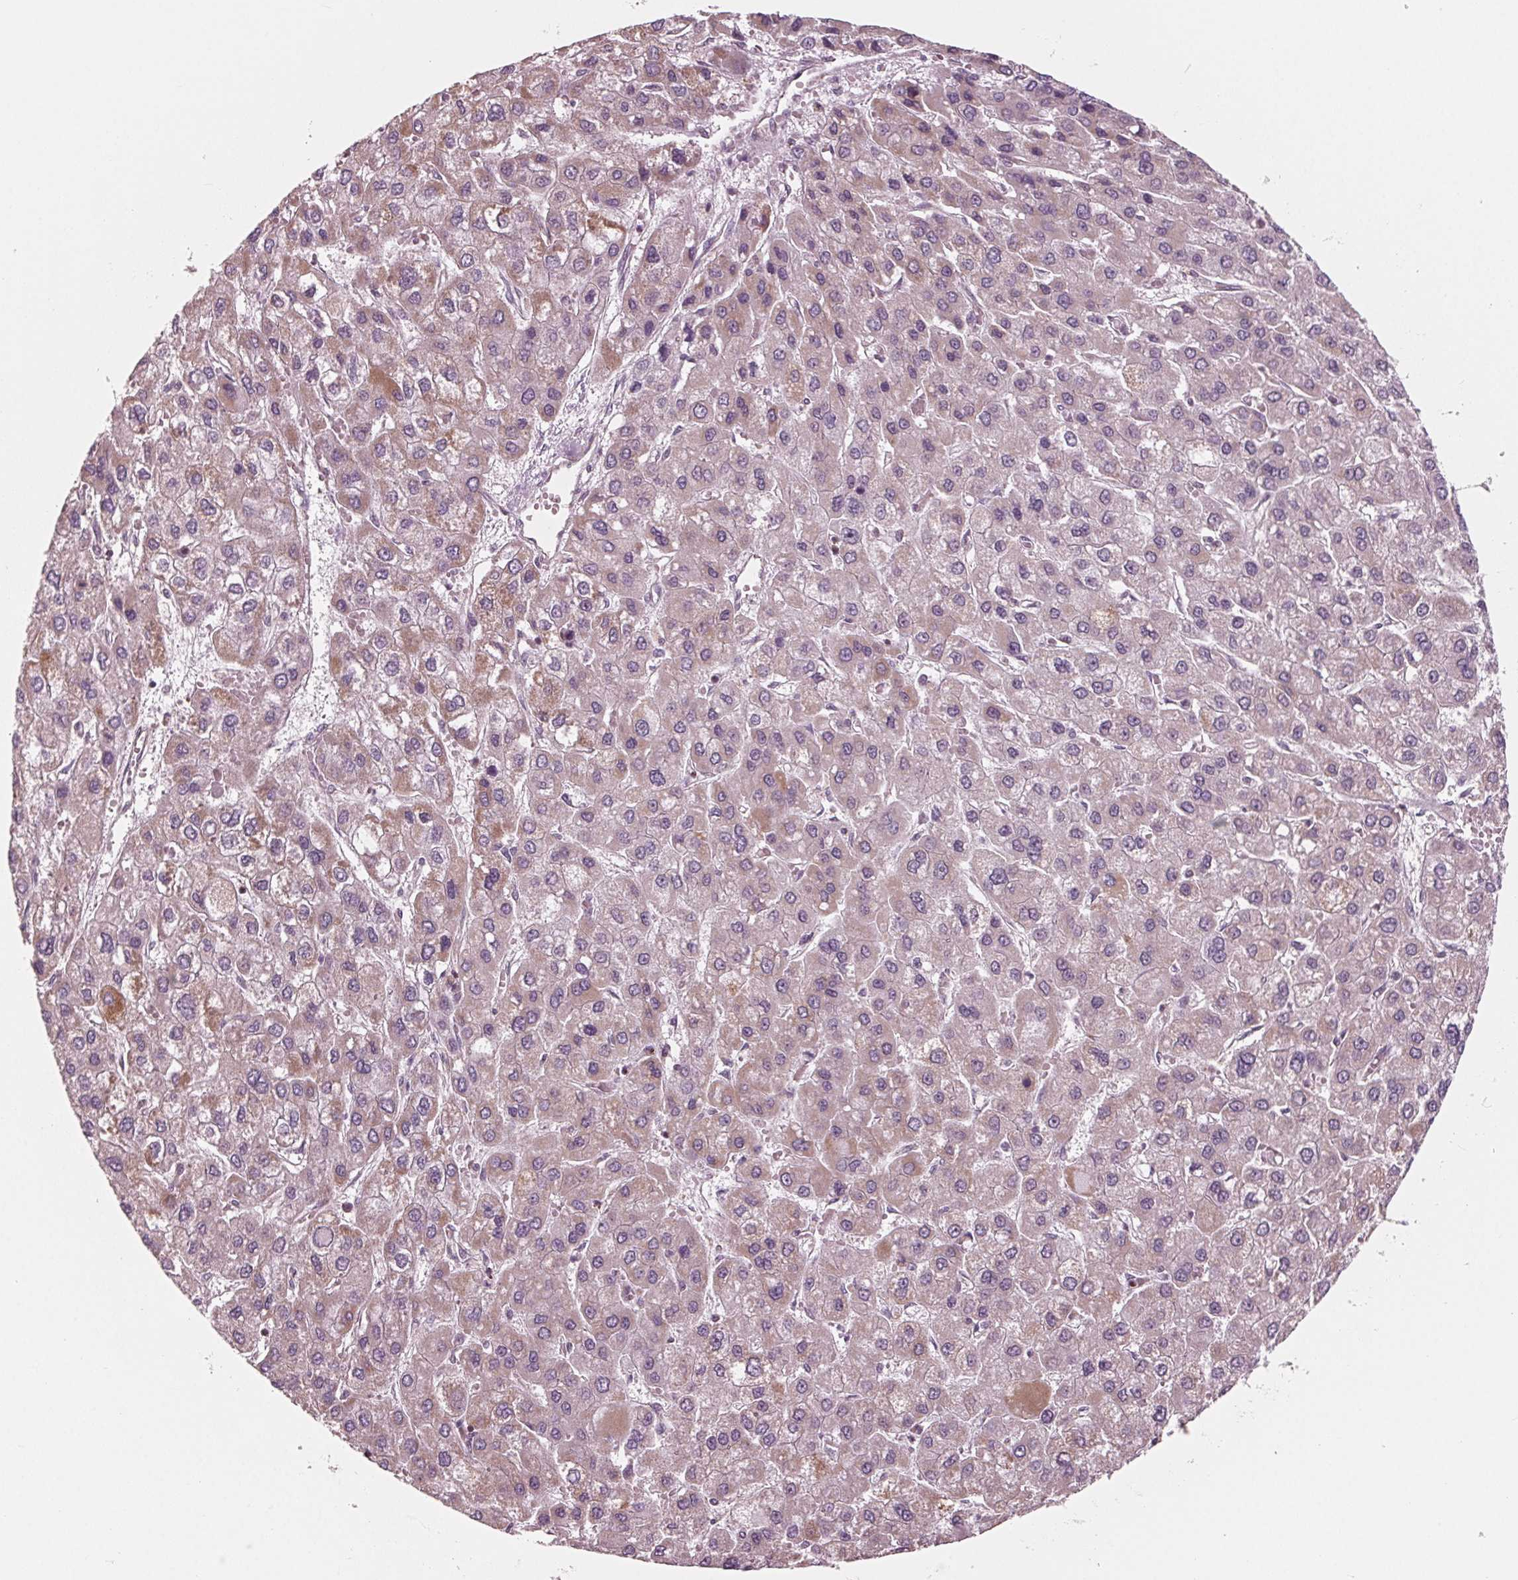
{"staining": {"intensity": "moderate", "quantity": "<25%", "location": "cytoplasmic/membranous"}, "tissue": "liver cancer", "cell_type": "Tumor cells", "image_type": "cancer", "snomed": [{"axis": "morphology", "description": "Carcinoma, Hepatocellular, NOS"}, {"axis": "topography", "description": "Liver"}], "caption": "An immunohistochemistry (IHC) image of tumor tissue is shown. Protein staining in brown shows moderate cytoplasmic/membranous positivity in liver cancer (hepatocellular carcinoma) within tumor cells. The staining was performed using DAB (3,3'-diaminobenzidine) to visualize the protein expression in brown, while the nuclei were stained in blue with hematoxylin (Magnification: 20x).", "gene": "DCAF4L2", "patient": {"sex": "female", "age": 41}}